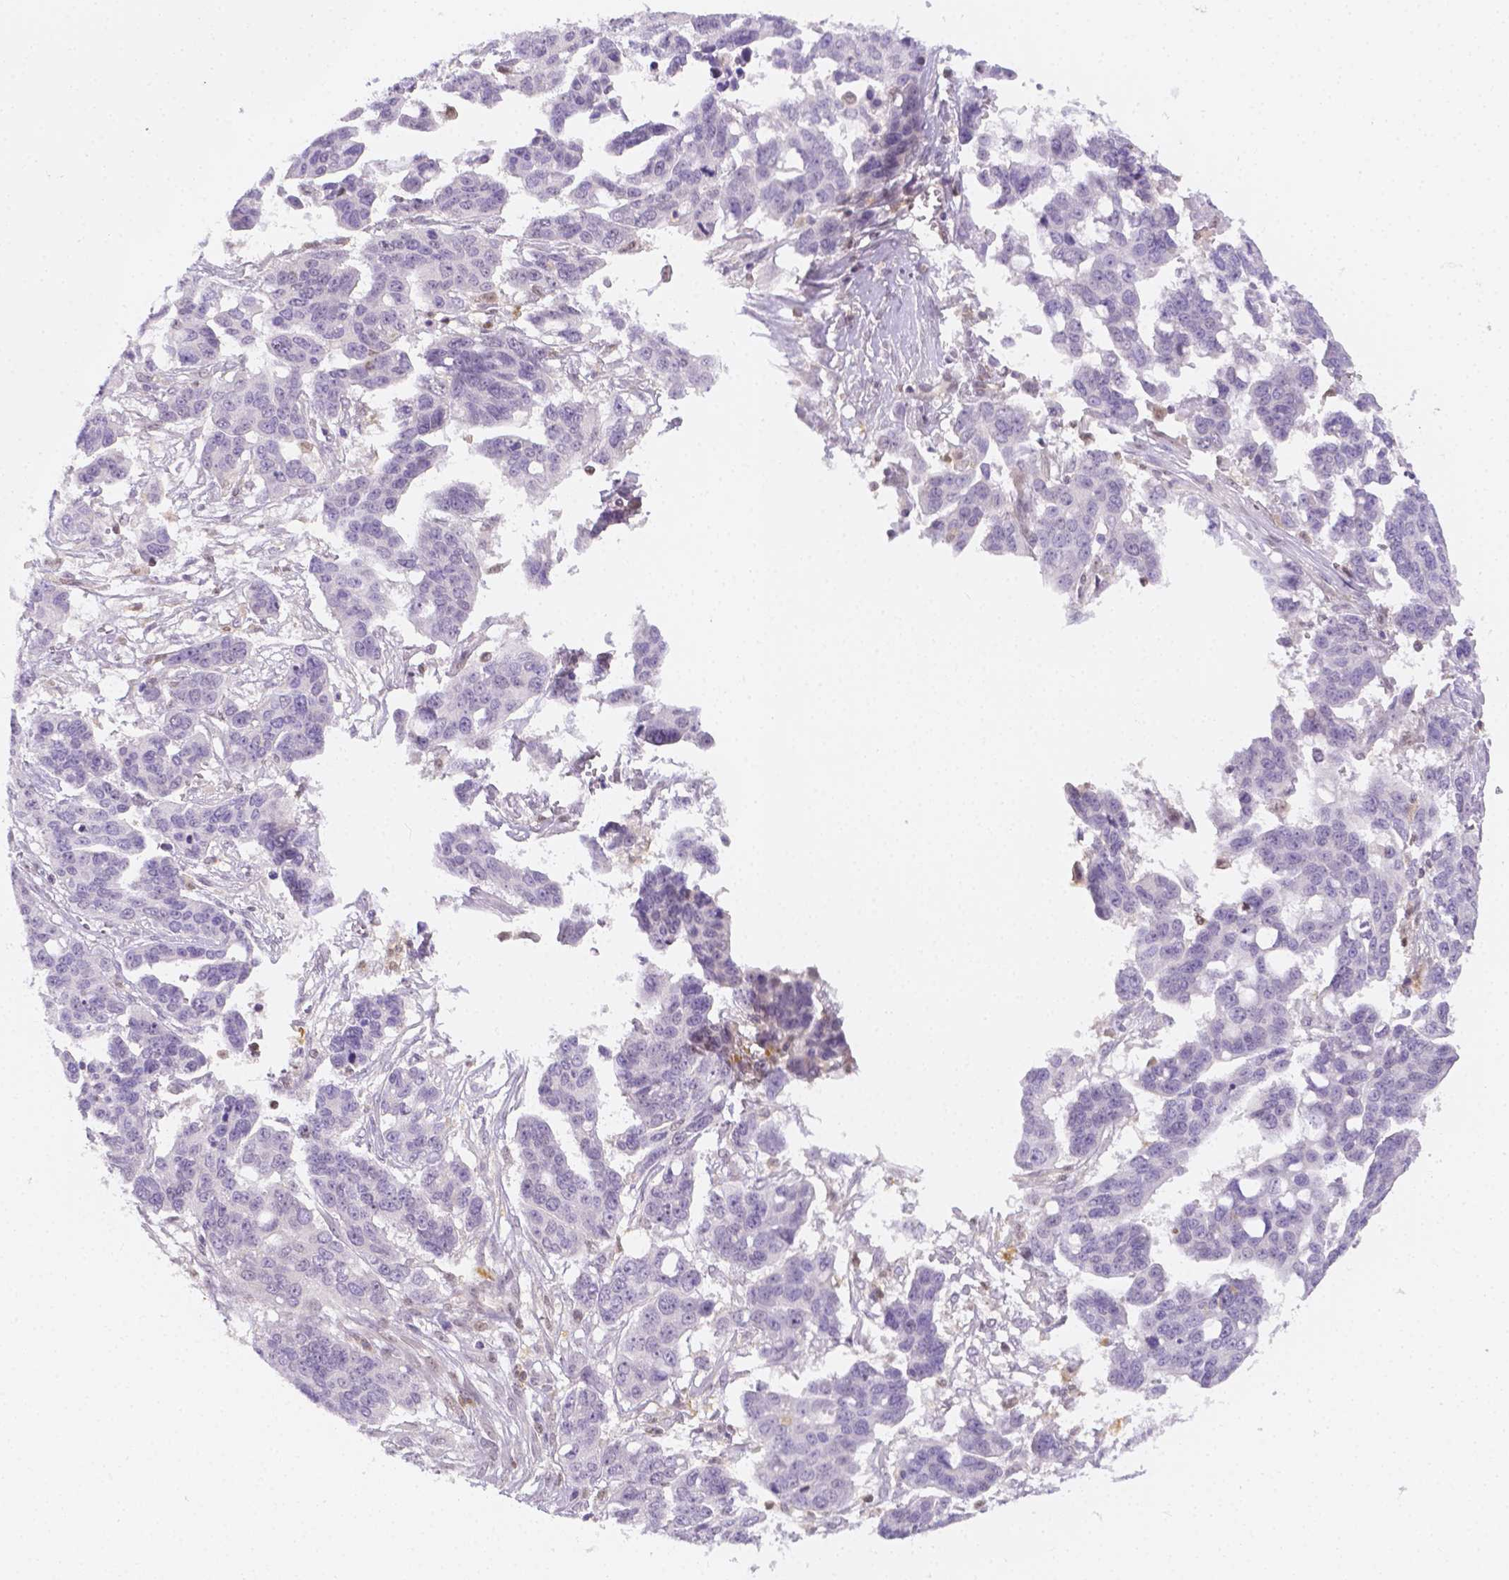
{"staining": {"intensity": "negative", "quantity": "none", "location": "none"}, "tissue": "ovarian cancer", "cell_type": "Tumor cells", "image_type": "cancer", "snomed": [{"axis": "morphology", "description": "Carcinoma, endometroid"}, {"axis": "topography", "description": "Ovary"}], "caption": "Ovarian cancer stained for a protein using IHC exhibits no positivity tumor cells.", "gene": "SGTB", "patient": {"sex": "female", "age": 78}}